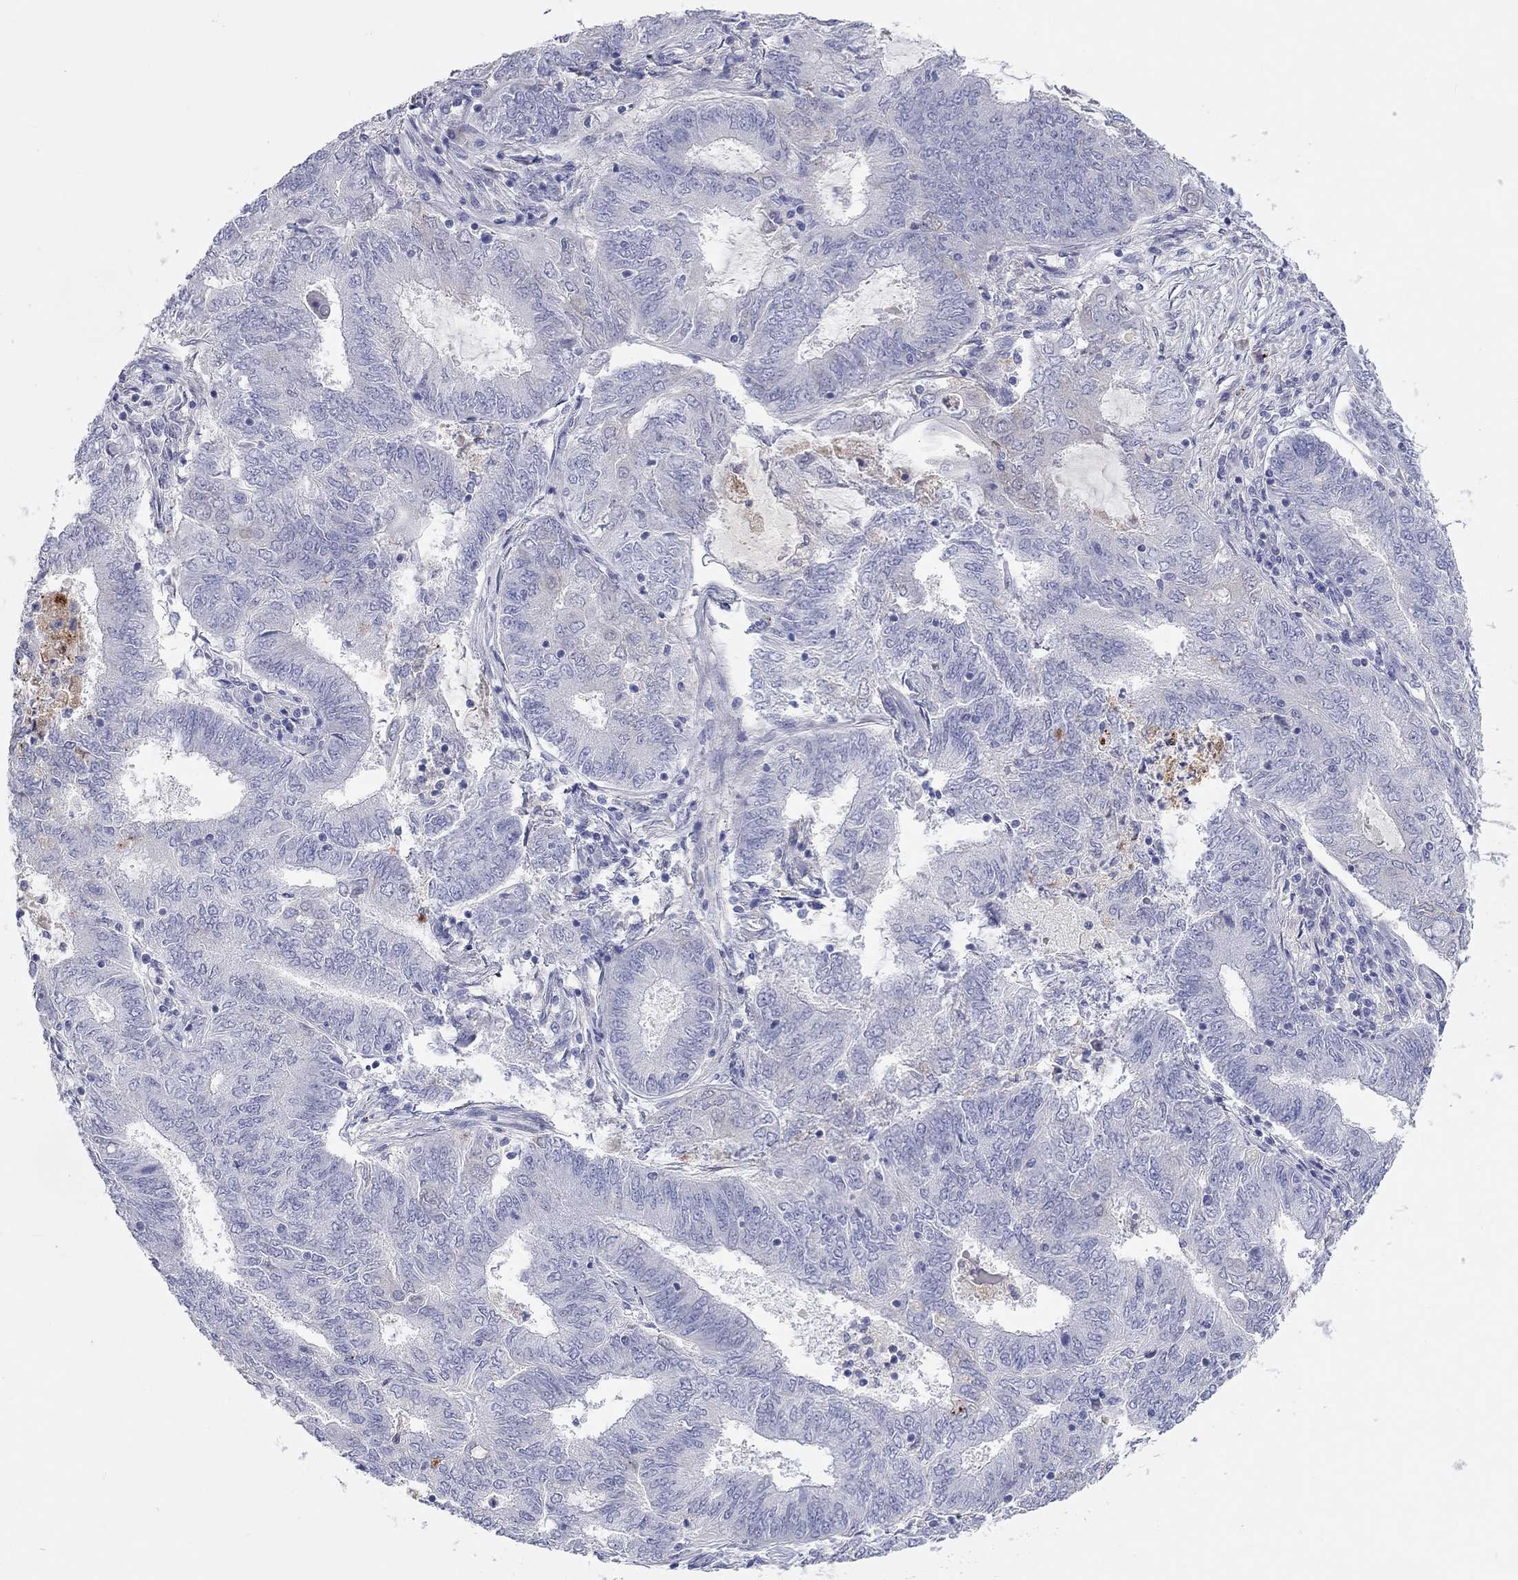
{"staining": {"intensity": "negative", "quantity": "none", "location": "none"}, "tissue": "endometrial cancer", "cell_type": "Tumor cells", "image_type": "cancer", "snomed": [{"axis": "morphology", "description": "Adenocarcinoma, NOS"}, {"axis": "topography", "description": "Endometrium"}], "caption": "Photomicrograph shows no significant protein staining in tumor cells of endometrial adenocarcinoma. (Immunohistochemistry (ihc), brightfield microscopy, high magnification).", "gene": "ST7L", "patient": {"sex": "female", "age": 62}}